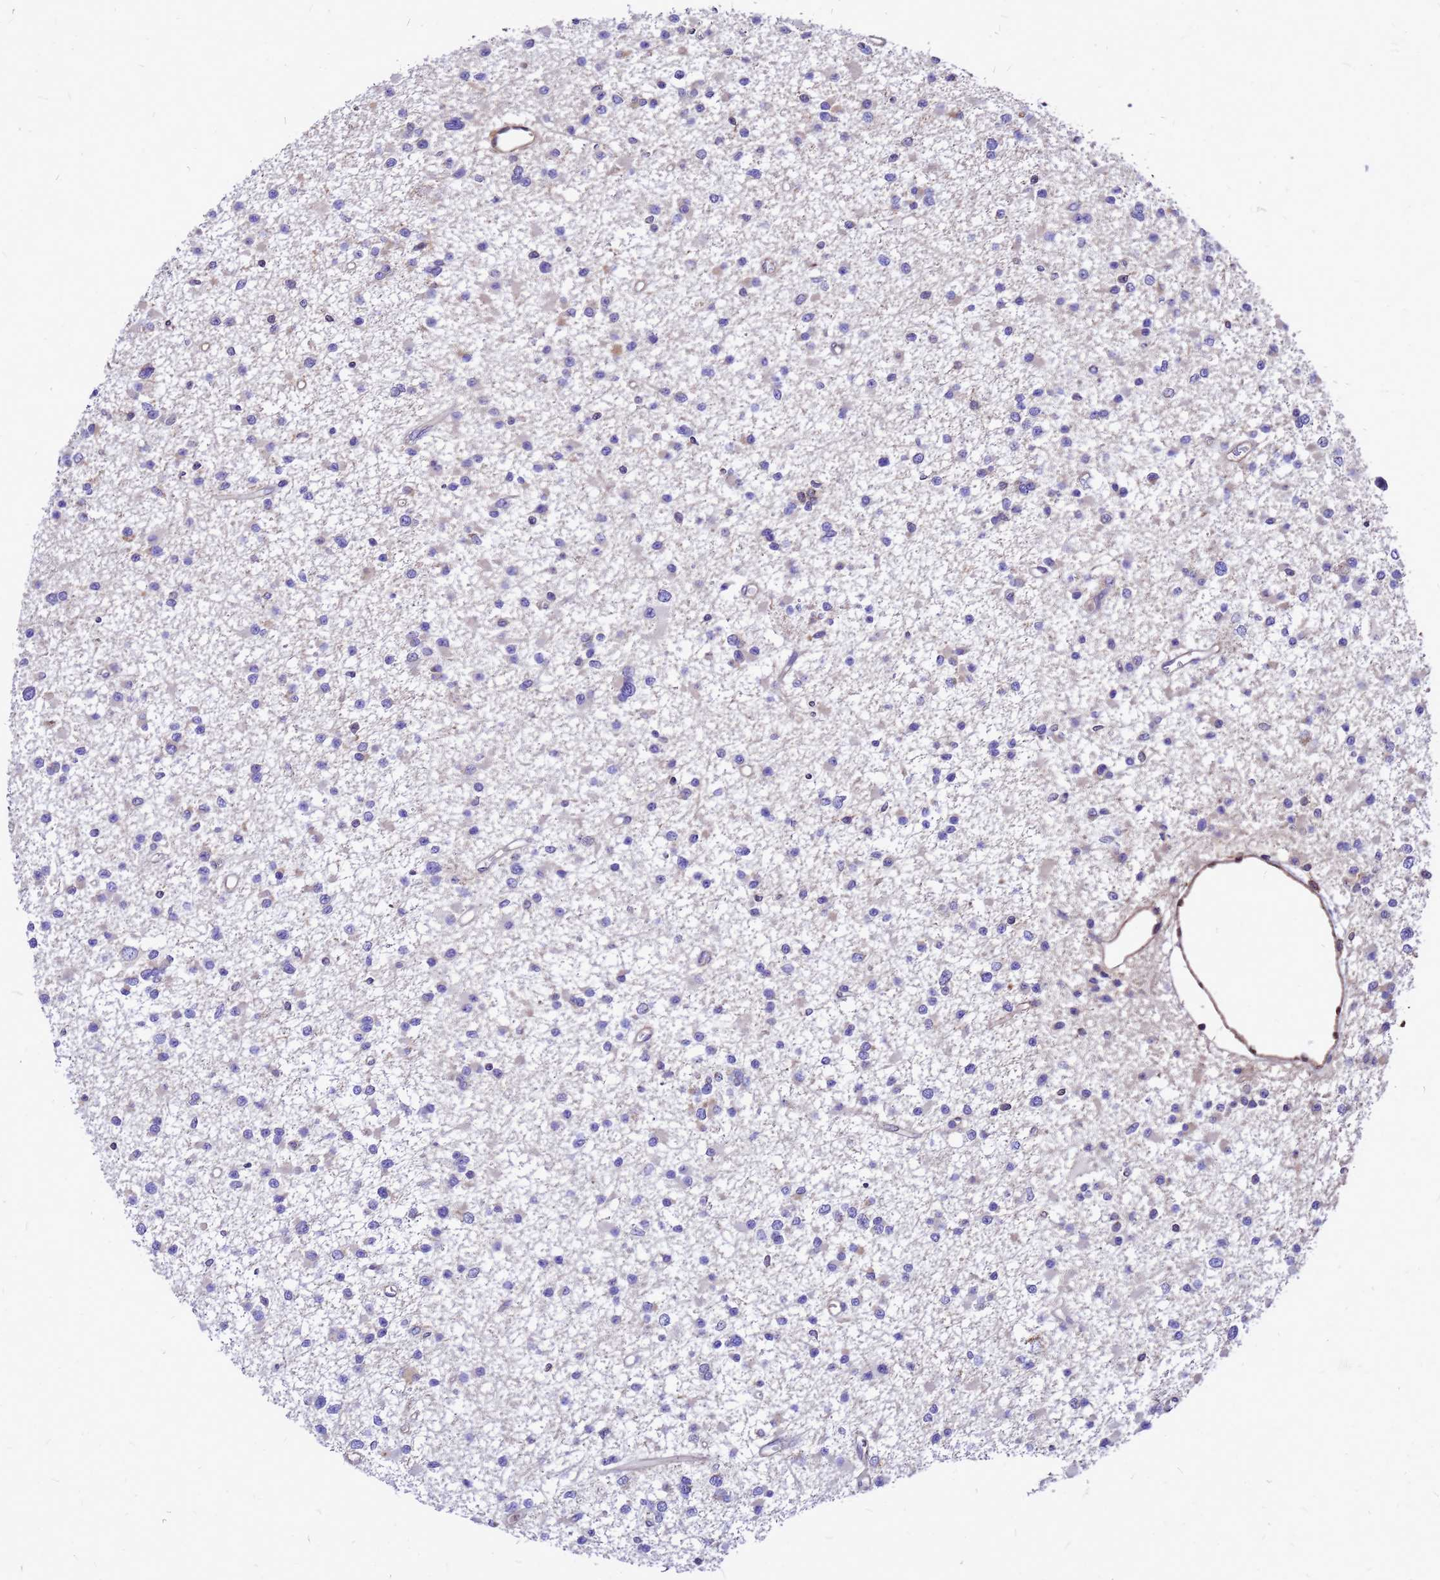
{"staining": {"intensity": "negative", "quantity": "none", "location": "none"}, "tissue": "glioma", "cell_type": "Tumor cells", "image_type": "cancer", "snomed": [{"axis": "morphology", "description": "Glioma, malignant, Low grade"}, {"axis": "topography", "description": "Brain"}], "caption": "Protein analysis of glioma exhibits no significant positivity in tumor cells.", "gene": "DUSP23", "patient": {"sex": "female", "age": 22}}